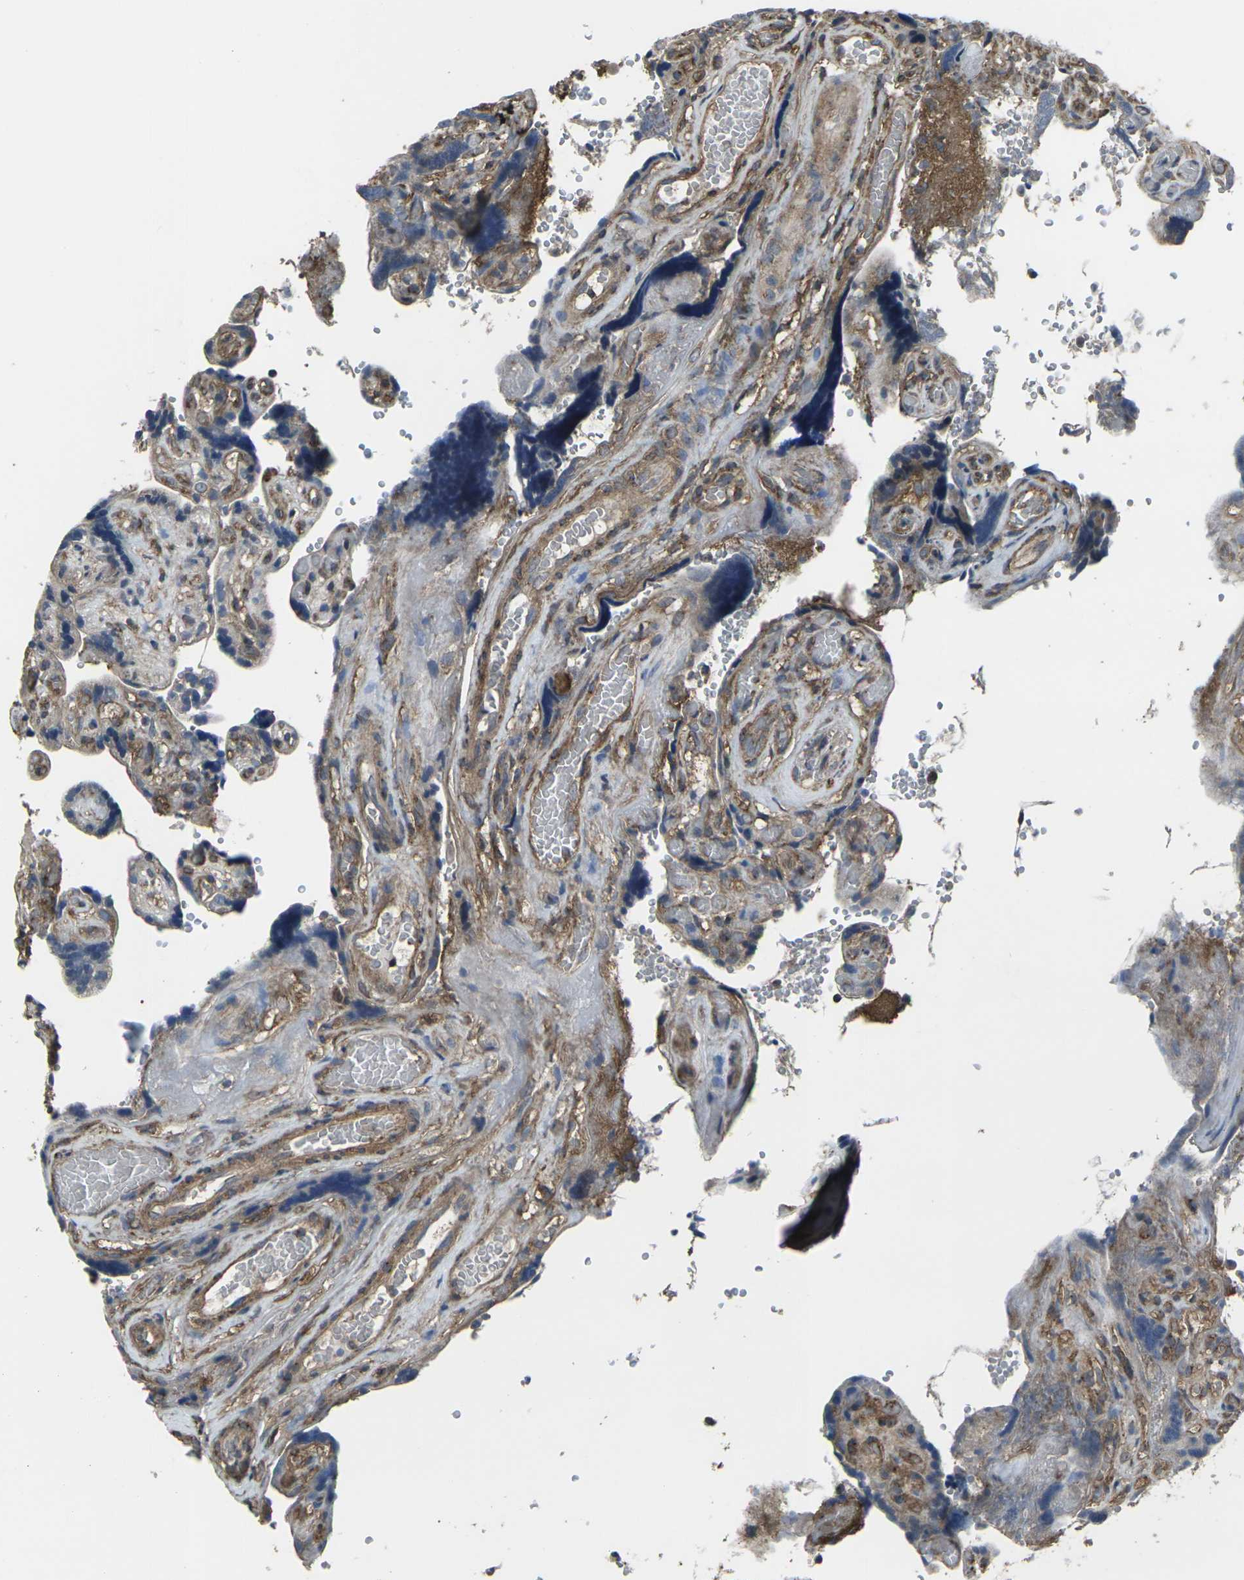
{"staining": {"intensity": "moderate", "quantity": "25%-75%", "location": "cytoplasmic/membranous"}, "tissue": "placenta", "cell_type": "Decidual cells", "image_type": "normal", "snomed": [{"axis": "morphology", "description": "Normal tissue, NOS"}, {"axis": "topography", "description": "Placenta"}], "caption": "A photomicrograph of human placenta stained for a protein demonstrates moderate cytoplasmic/membranous brown staining in decidual cells. The staining was performed using DAB (3,3'-diaminobenzidine) to visualize the protein expression in brown, while the nuclei were stained in blue with hematoxylin (Magnification: 20x).", "gene": "PRKACB", "patient": {"sex": "female", "age": 30}}